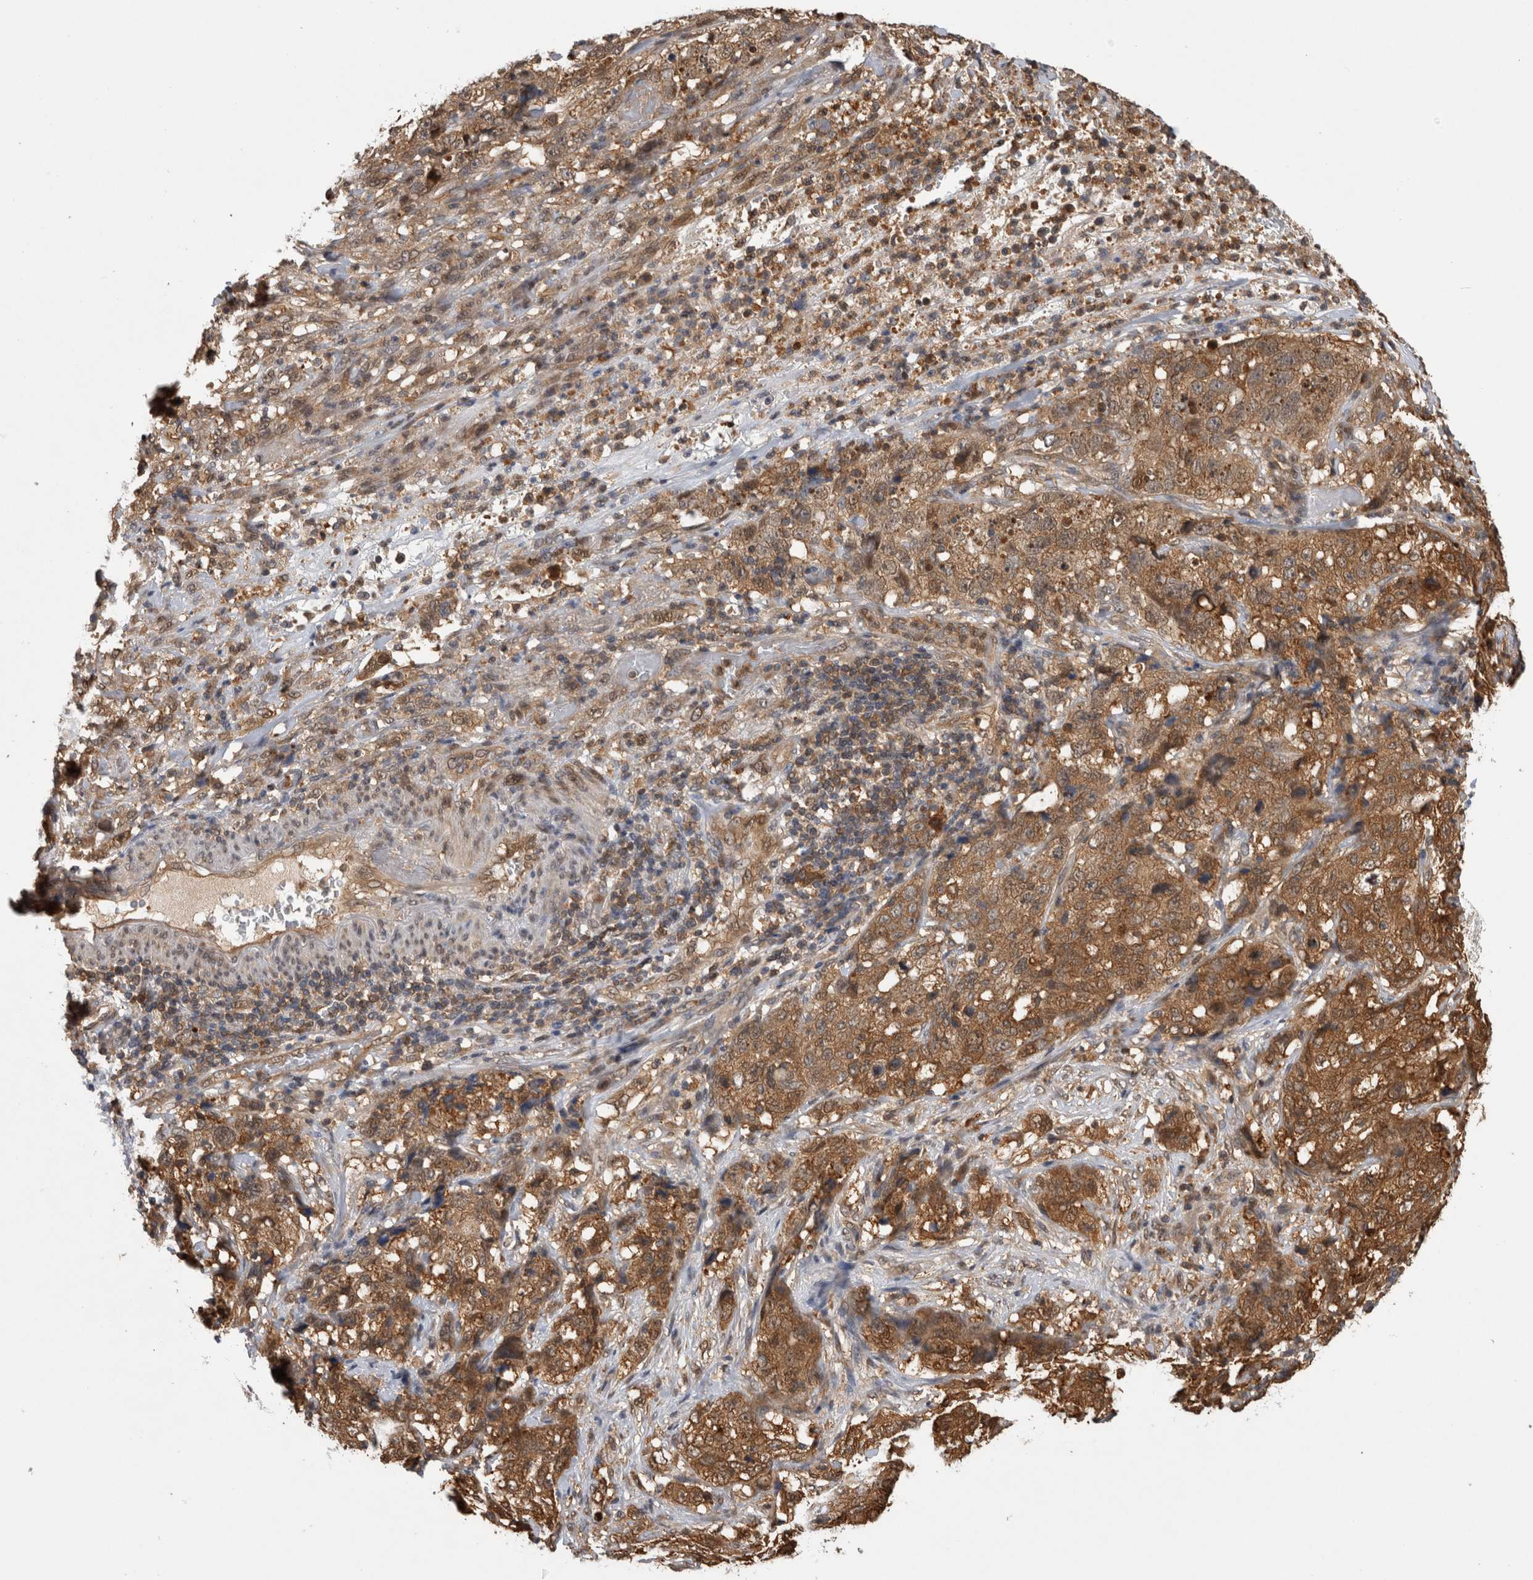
{"staining": {"intensity": "moderate", "quantity": ">75%", "location": "cytoplasmic/membranous"}, "tissue": "stomach cancer", "cell_type": "Tumor cells", "image_type": "cancer", "snomed": [{"axis": "morphology", "description": "Adenocarcinoma, NOS"}, {"axis": "topography", "description": "Stomach"}], "caption": "A histopathology image of adenocarcinoma (stomach) stained for a protein displays moderate cytoplasmic/membranous brown staining in tumor cells.", "gene": "ASTN2", "patient": {"sex": "male", "age": 48}}